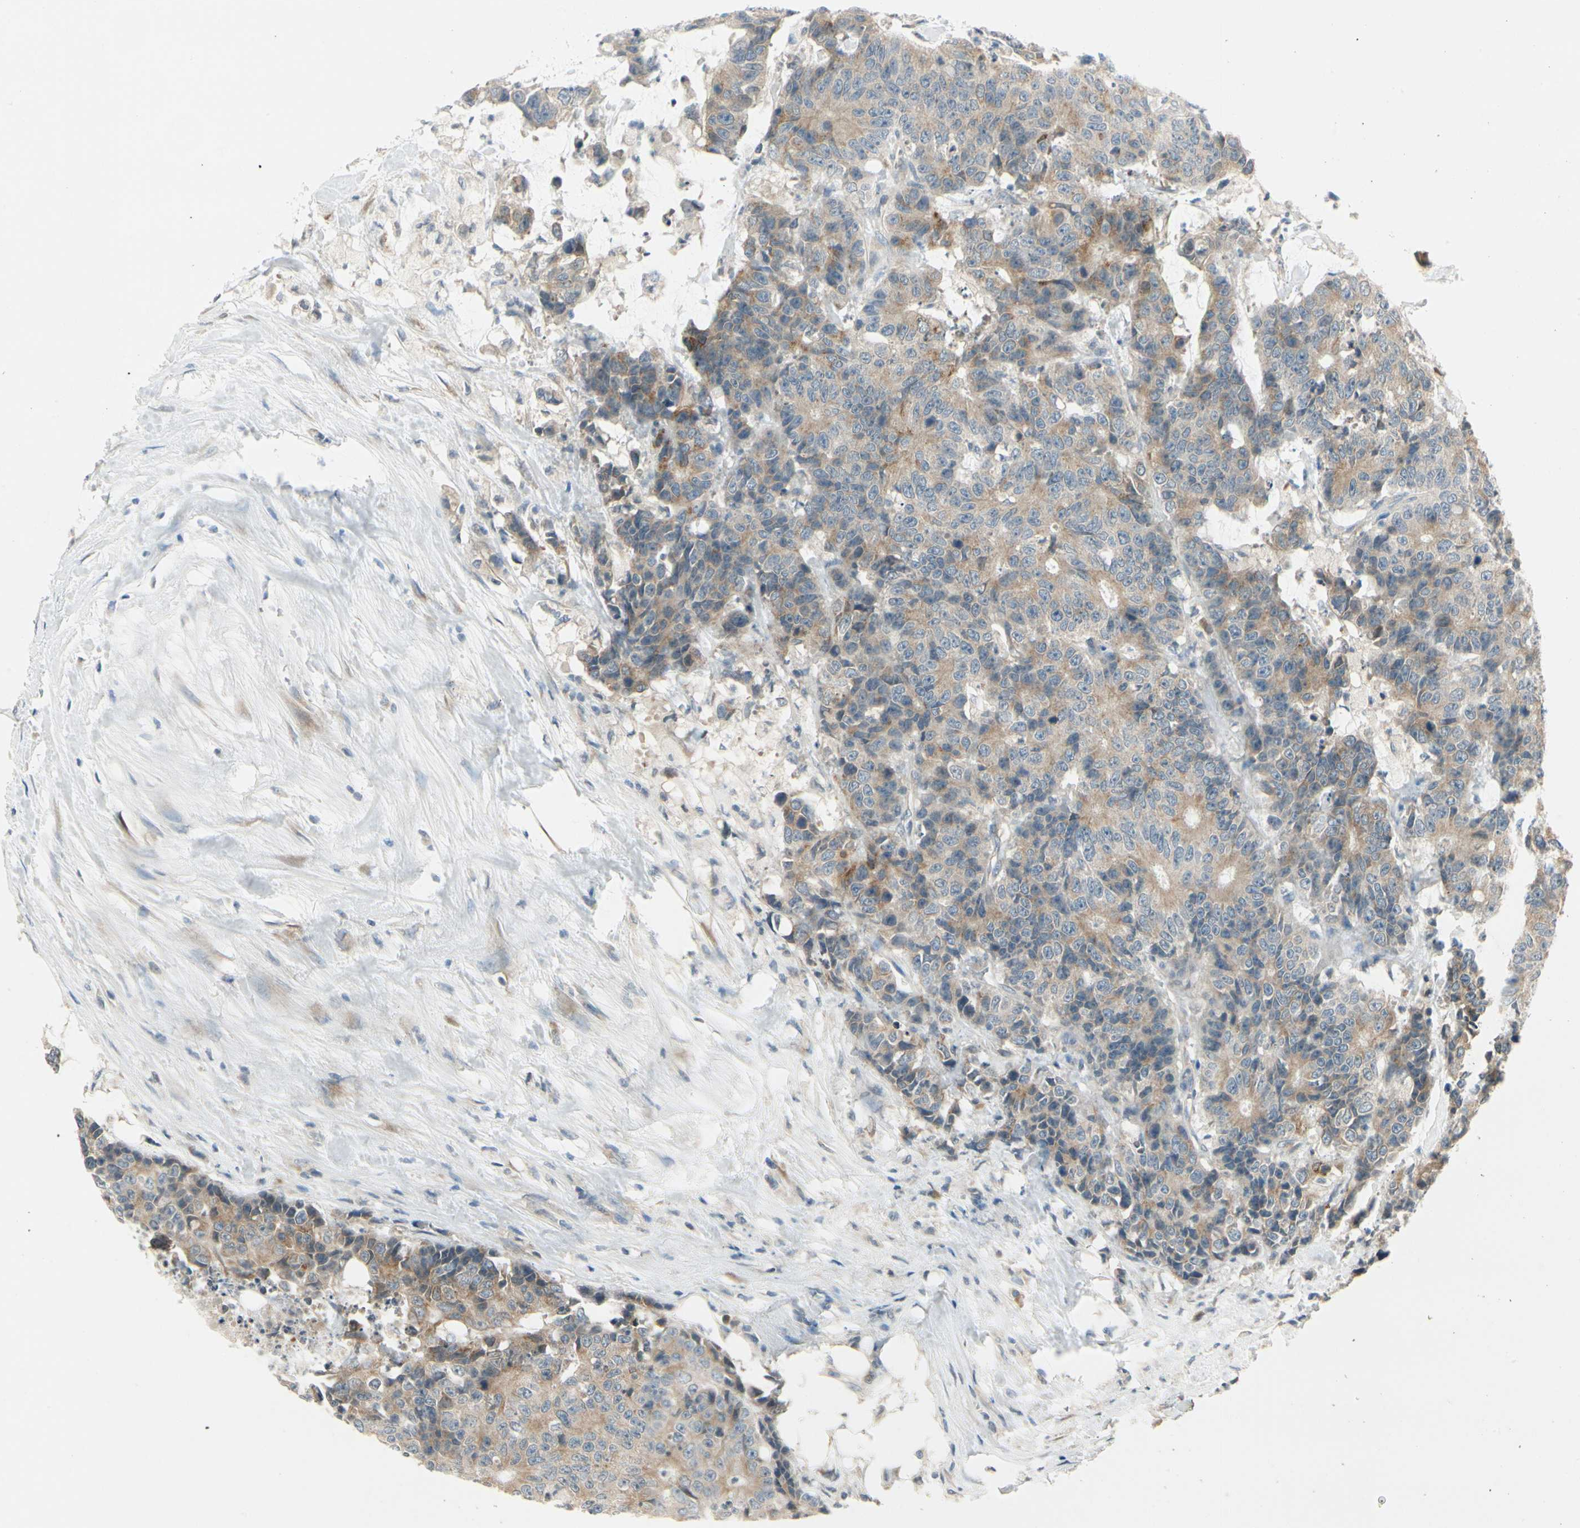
{"staining": {"intensity": "moderate", "quantity": ">75%", "location": "cytoplasmic/membranous"}, "tissue": "colorectal cancer", "cell_type": "Tumor cells", "image_type": "cancer", "snomed": [{"axis": "morphology", "description": "Adenocarcinoma, NOS"}, {"axis": "topography", "description": "Colon"}], "caption": "Moderate cytoplasmic/membranous protein positivity is appreciated in approximately >75% of tumor cells in adenocarcinoma (colorectal).", "gene": "BNIP1", "patient": {"sex": "female", "age": 86}}